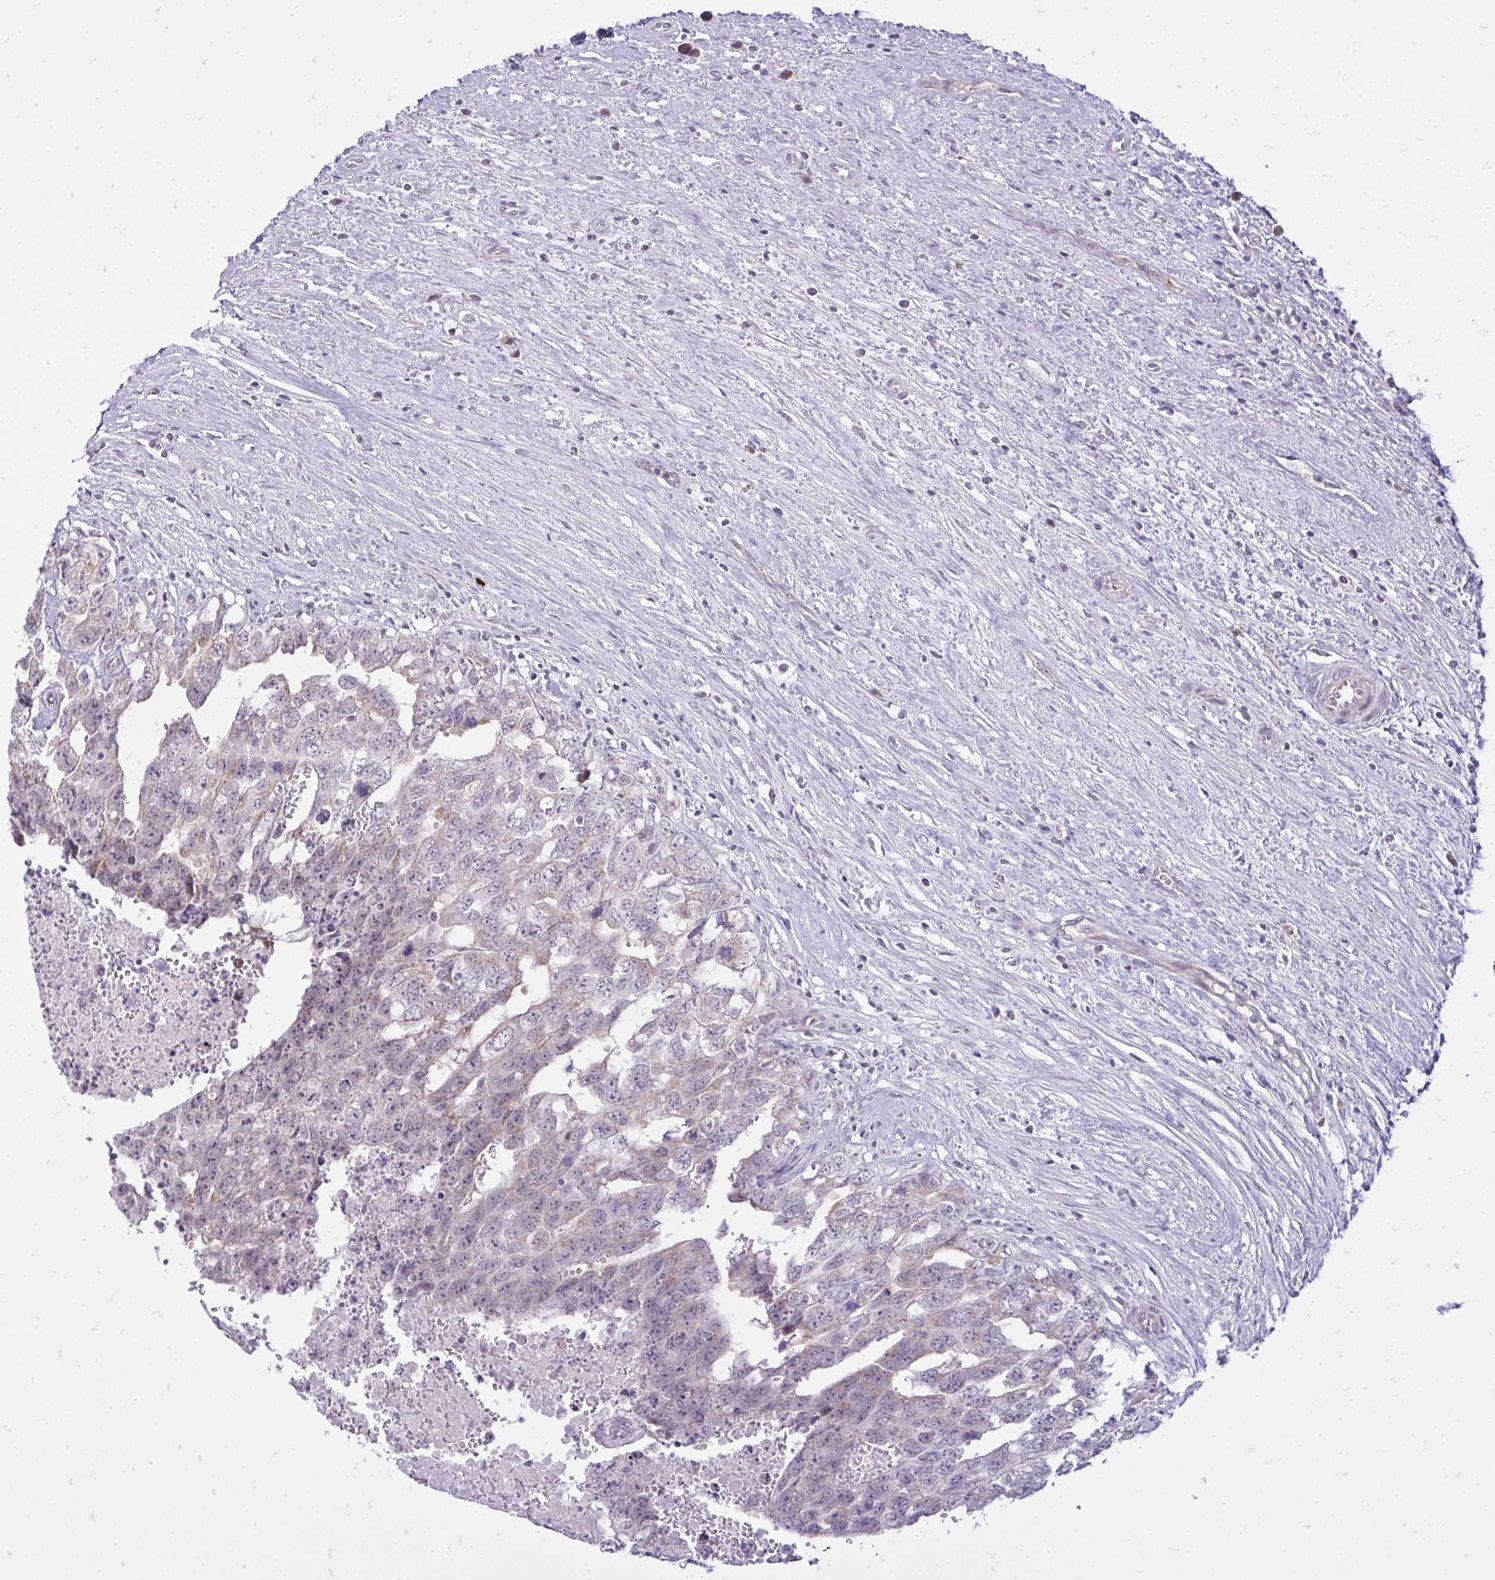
{"staining": {"intensity": "weak", "quantity": "<25%", "location": "cytoplasmic/membranous"}, "tissue": "testis cancer", "cell_type": "Tumor cells", "image_type": "cancer", "snomed": [{"axis": "morphology", "description": "Seminoma, NOS"}, {"axis": "morphology", "description": "Carcinoma, Embryonal, NOS"}, {"axis": "topography", "description": "Testis"}], "caption": "The histopathology image reveals no staining of tumor cells in testis cancer (embryonal carcinoma).", "gene": "SPTBN2", "patient": {"sex": "male", "age": 29}}